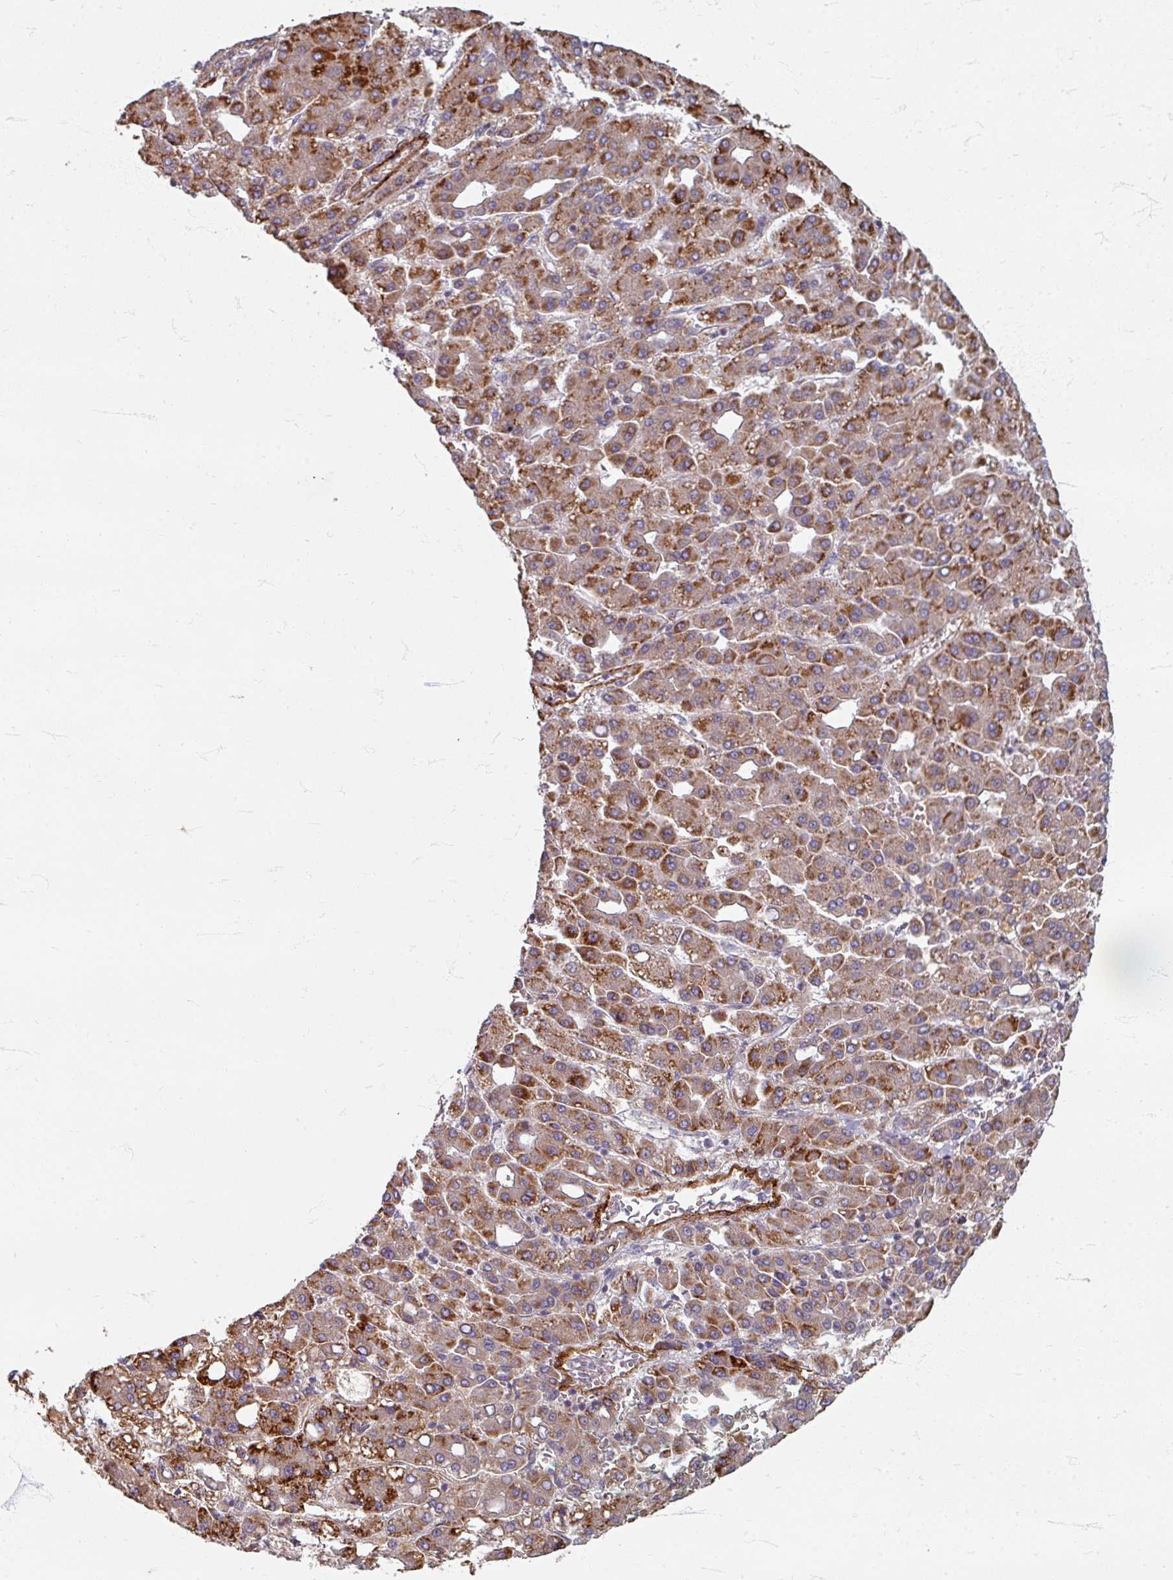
{"staining": {"intensity": "moderate", "quantity": ">75%", "location": "cytoplasmic/membranous"}, "tissue": "liver cancer", "cell_type": "Tumor cells", "image_type": "cancer", "snomed": [{"axis": "morphology", "description": "Carcinoma, Hepatocellular, NOS"}, {"axis": "topography", "description": "Liver"}], "caption": "Human liver hepatocellular carcinoma stained with a brown dye exhibits moderate cytoplasmic/membranous positive positivity in approximately >75% of tumor cells.", "gene": "GABARAPL1", "patient": {"sex": "male", "age": 65}}